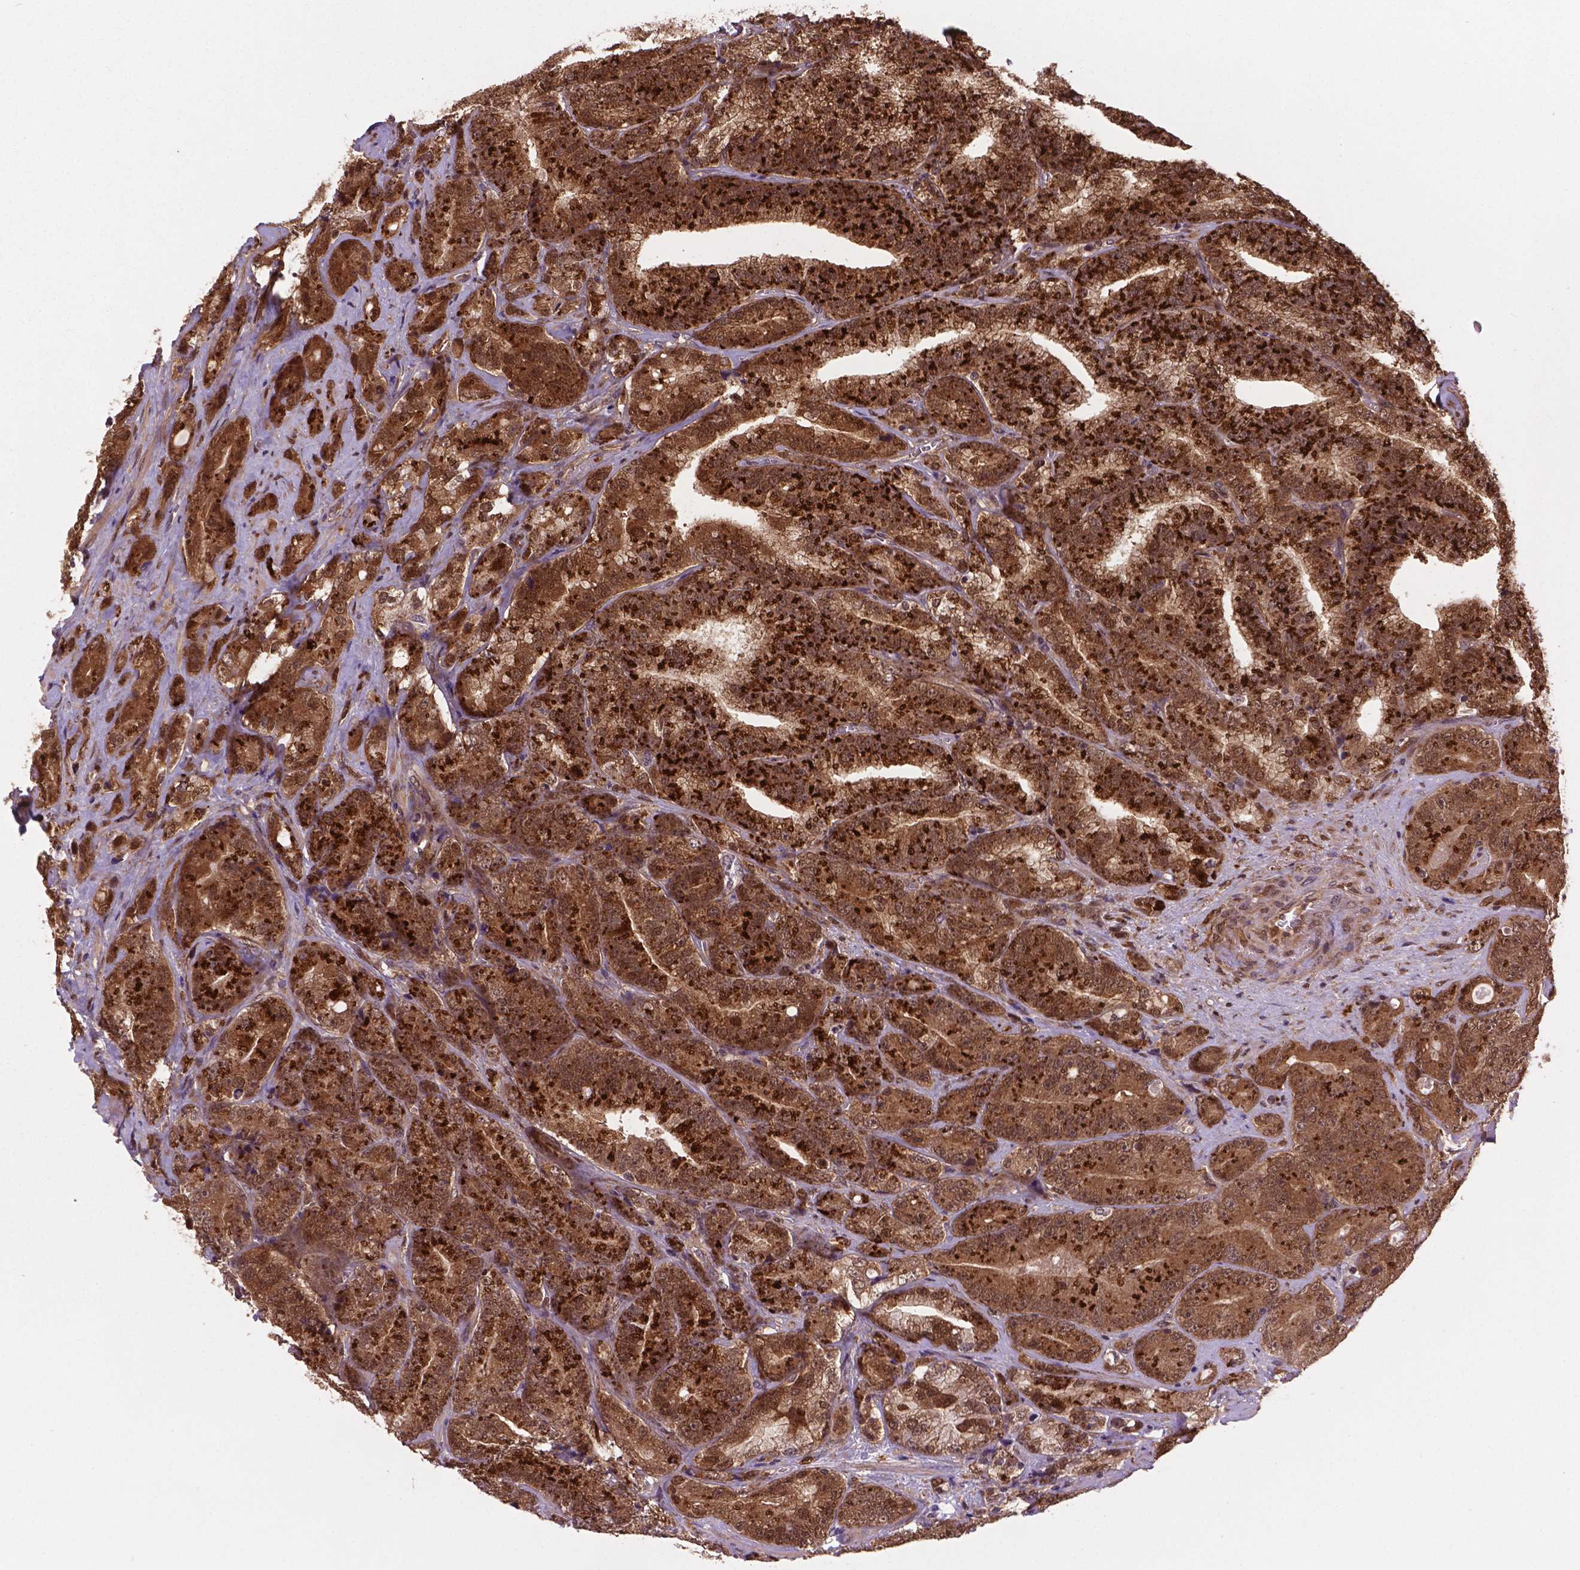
{"staining": {"intensity": "moderate", "quantity": ">75%", "location": "cytoplasmic/membranous,nuclear"}, "tissue": "prostate cancer", "cell_type": "Tumor cells", "image_type": "cancer", "snomed": [{"axis": "morphology", "description": "Adenocarcinoma, NOS"}, {"axis": "topography", "description": "Prostate"}], "caption": "The histopathology image demonstrates a brown stain indicating the presence of a protein in the cytoplasmic/membranous and nuclear of tumor cells in prostate cancer. (DAB = brown stain, brightfield microscopy at high magnification).", "gene": "PLIN3", "patient": {"sex": "male", "age": 63}}